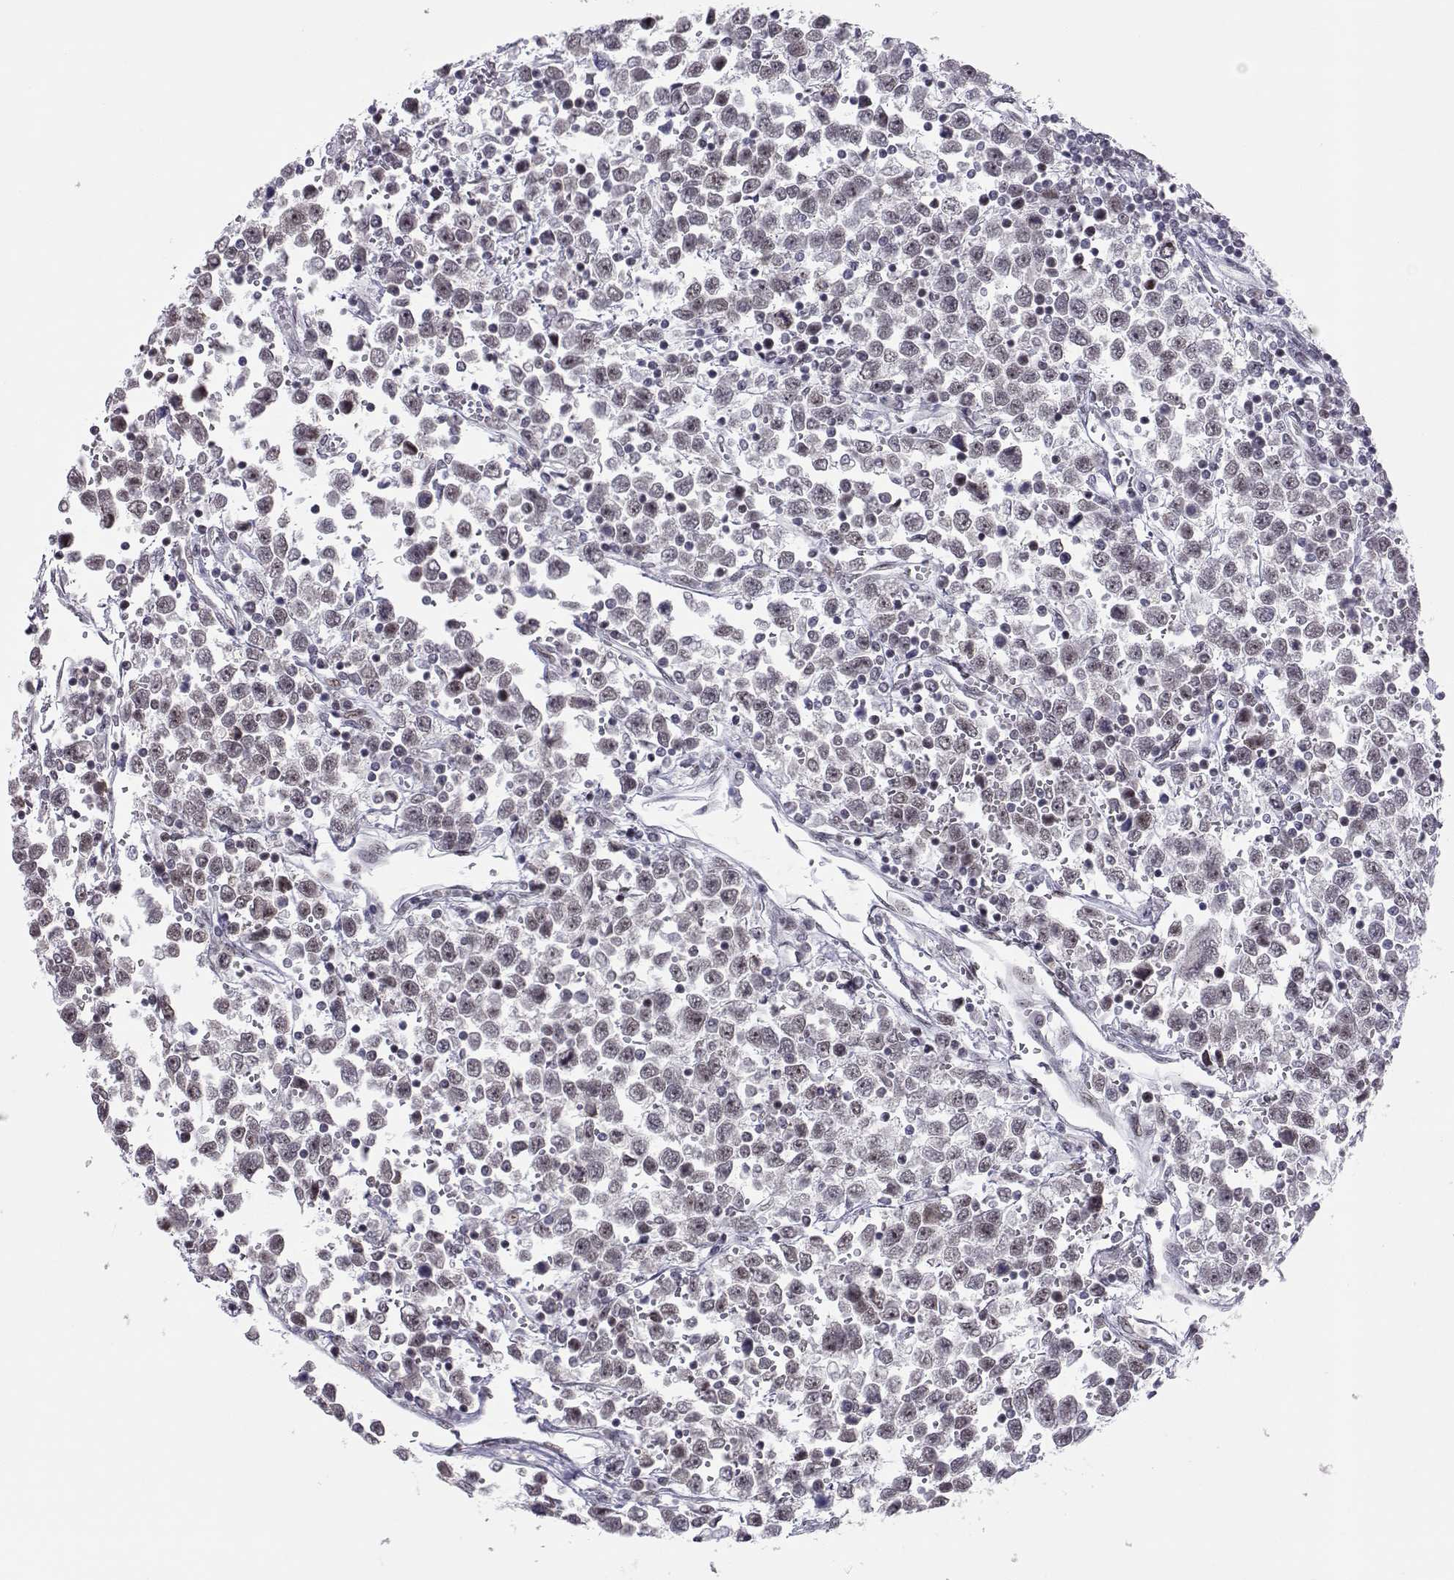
{"staining": {"intensity": "negative", "quantity": "none", "location": "none"}, "tissue": "testis cancer", "cell_type": "Tumor cells", "image_type": "cancer", "snomed": [{"axis": "morphology", "description": "Seminoma, NOS"}, {"axis": "topography", "description": "Testis"}], "caption": "Immunohistochemistry histopathology image of neoplastic tissue: testis cancer (seminoma) stained with DAB (3,3'-diaminobenzidine) shows no significant protein positivity in tumor cells.", "gene": "SIX6", "patient": {"sex": "male", "age": 34}}